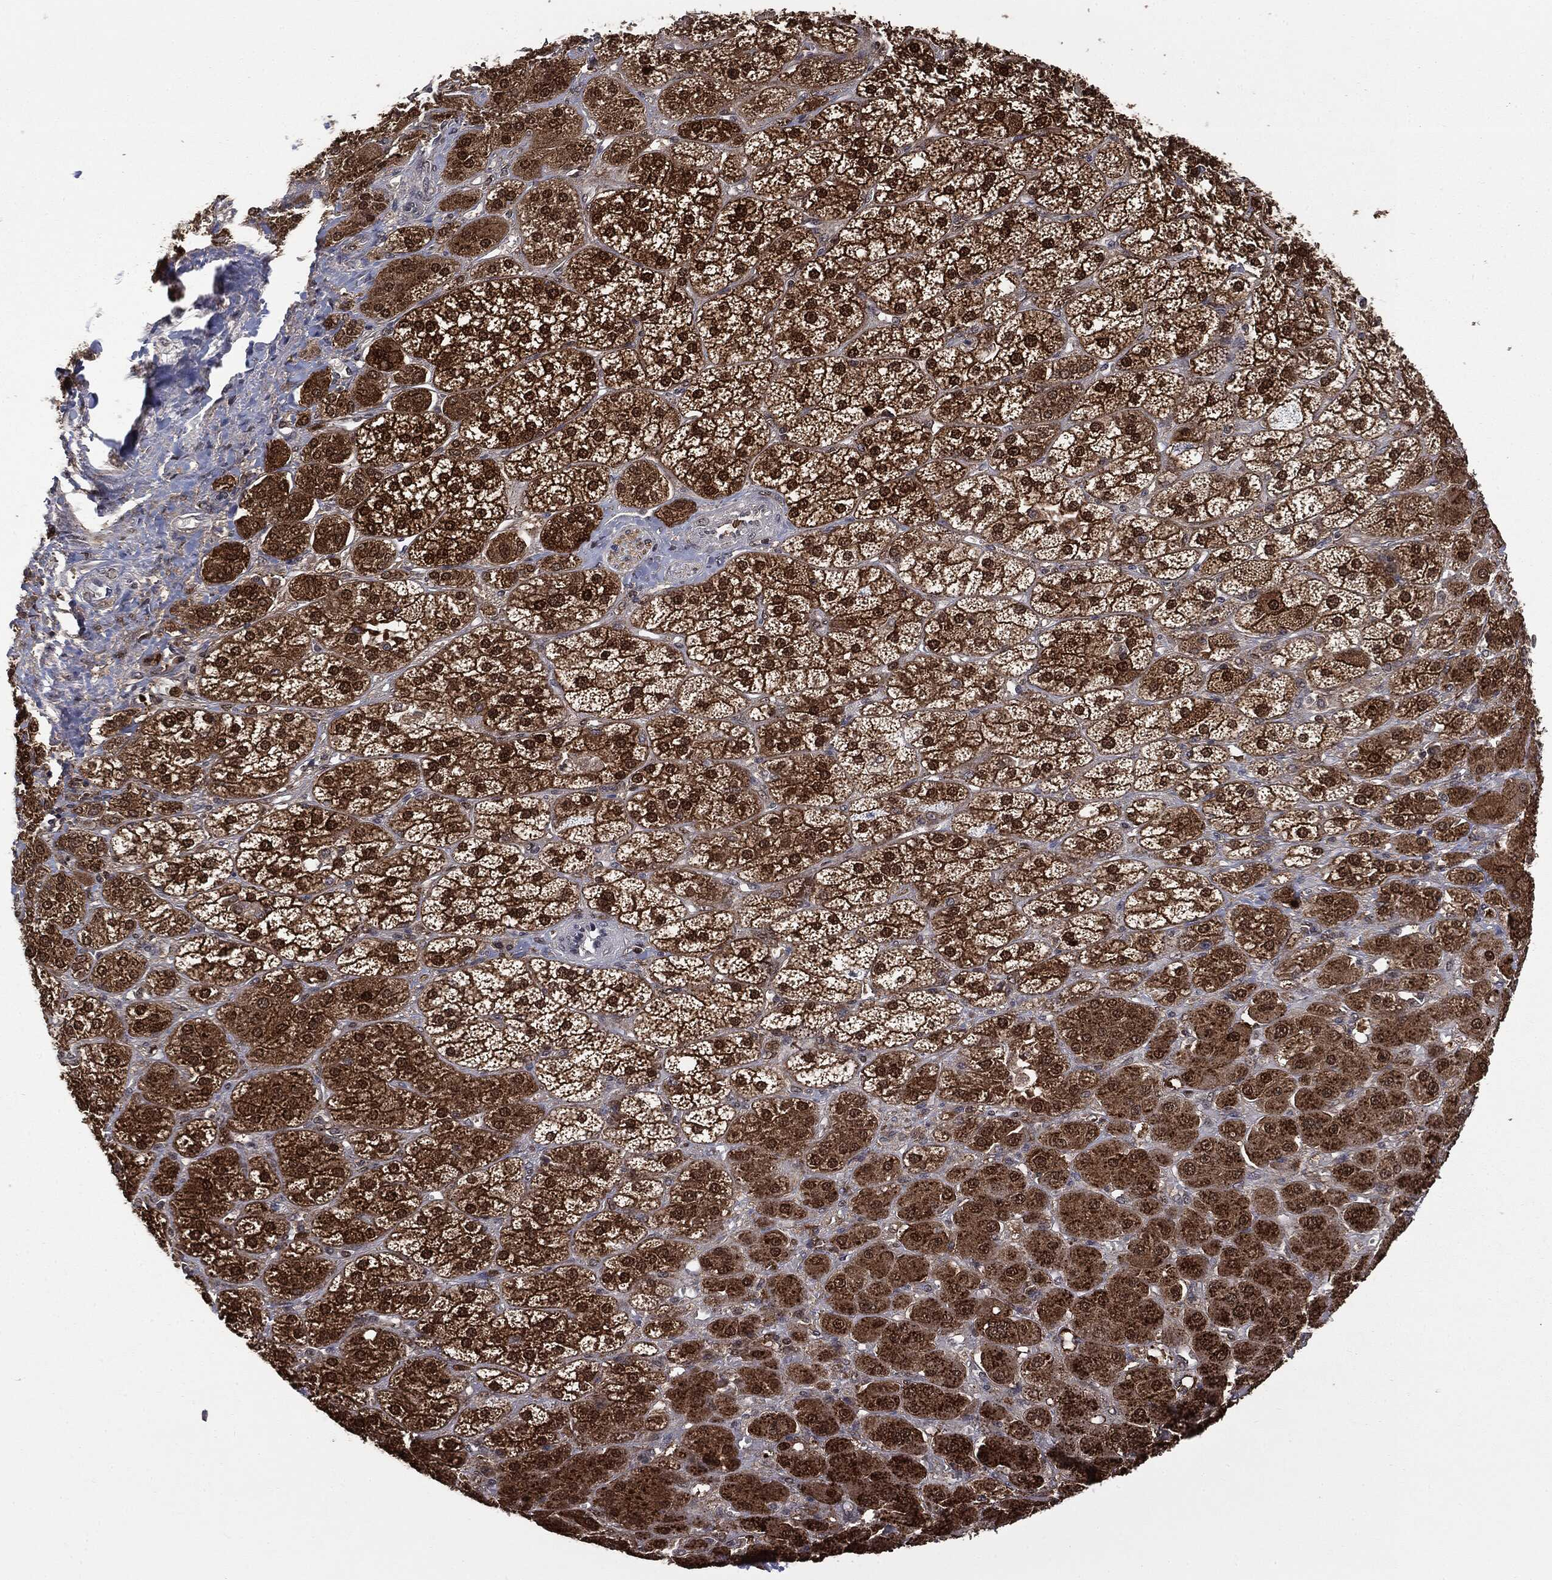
{"staining": {"intensity": "strong", "quantity": ">75%", "location": "cytoplasmic/membranous,nuclear"}, "tissue": "adrenal gland", "cell_type": "Glandular cells", "image_type": "normal", "snomed": [{"axis": "morphology", "description": "Normal tissue, NOS"}, {"axis": "topography", "description": "Adrenal gland"}], "caption": "An immunohistochemistry (IHC) photomicrograph of benign tissue is shown. Protein staining in brown shows strong cytoplasmic/membranous,nuclear positivity in adrenal gland within glandular cells. The staining is performed using DAB (3,3'-diaminobenzidine) brown chromogen to label protein expression. The nuclei are counter-stained blue using hematoxylin.", "gene": "GPI", "patient": {"sex": "male", "age": 70}}